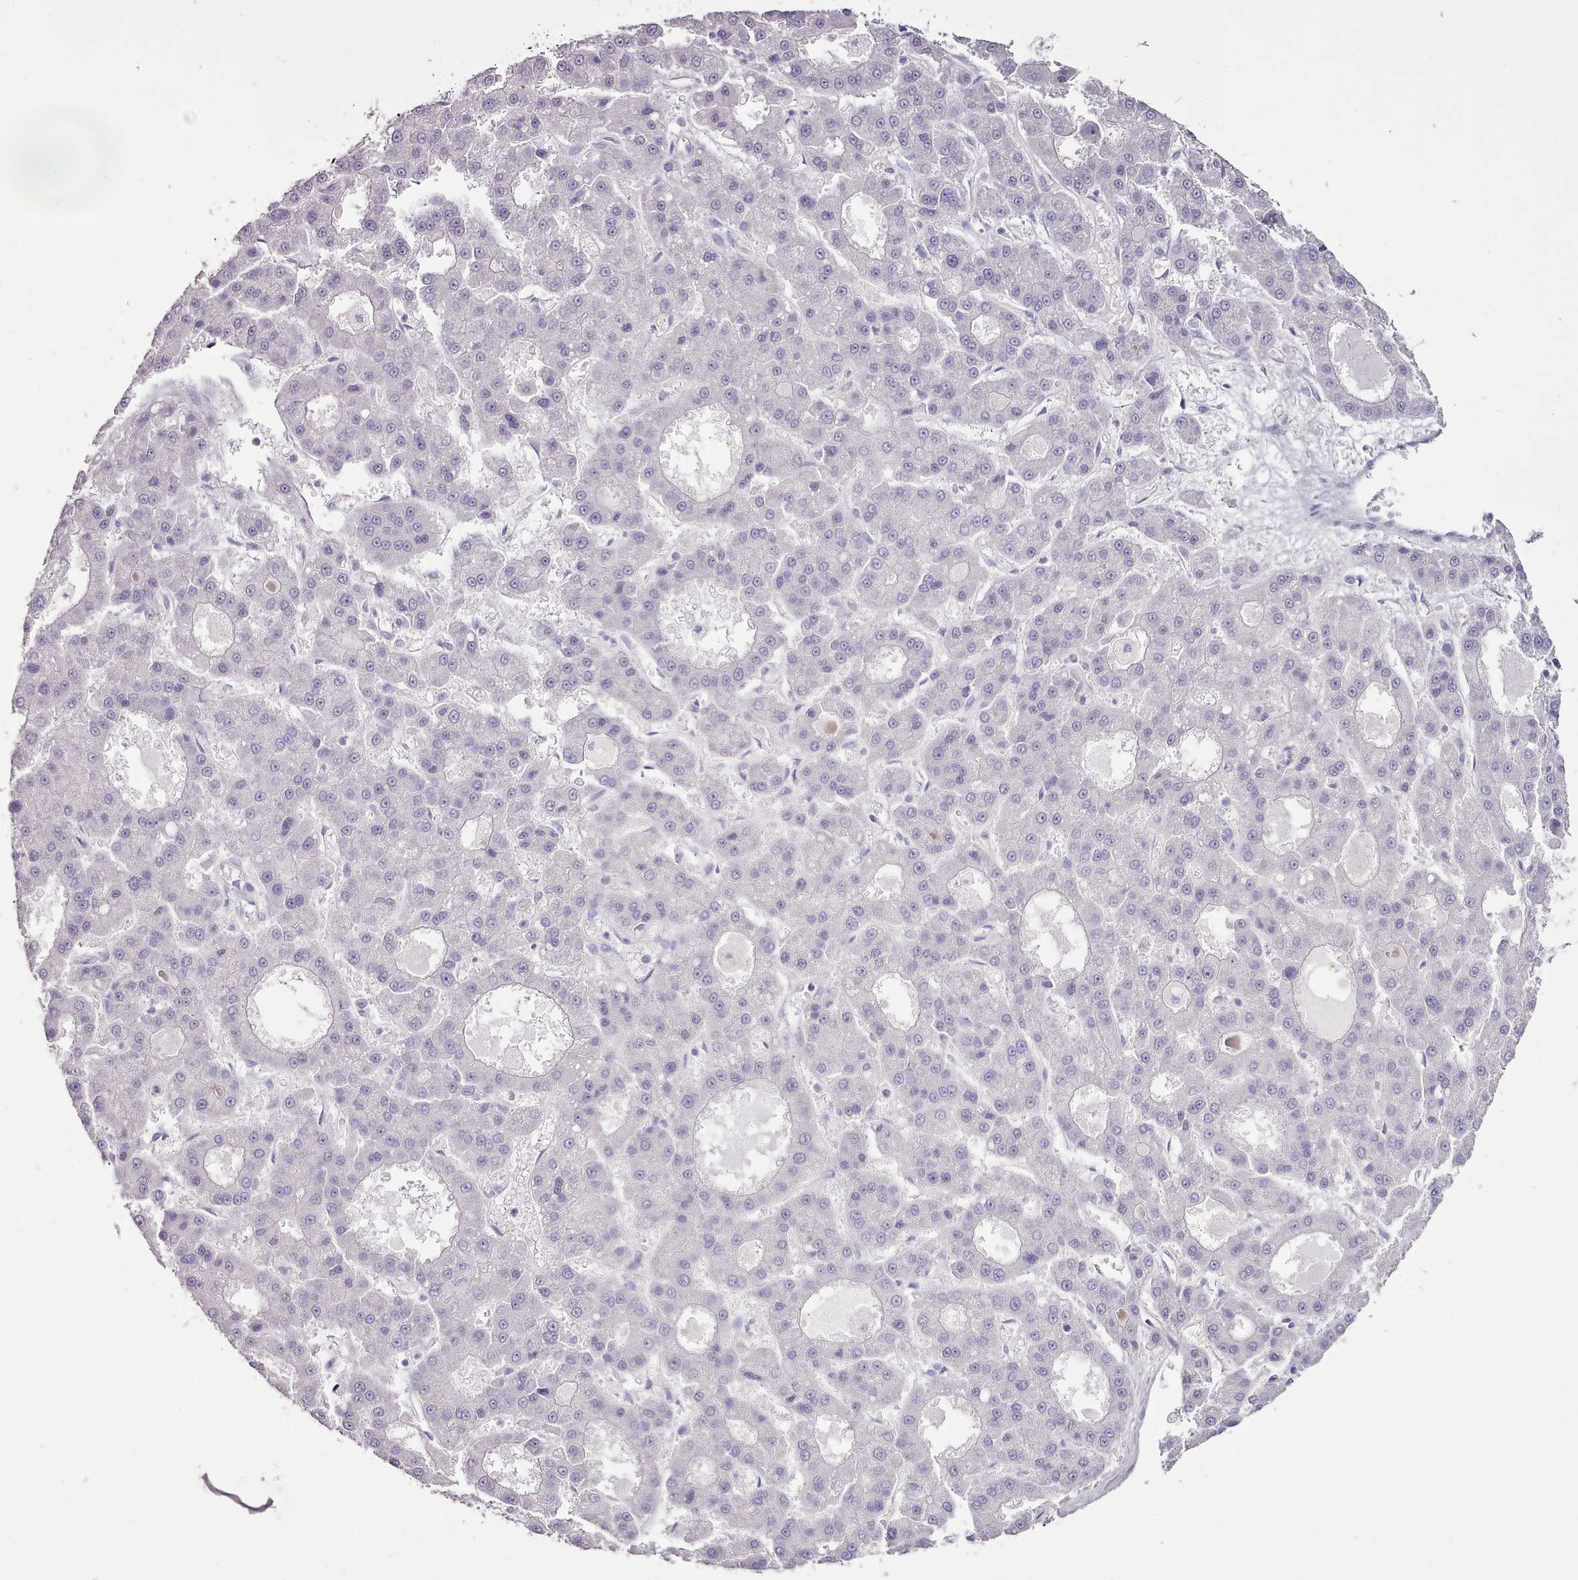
{"staining": {"intensity": "negative", "quantity": "none", "location": "none"}, "tissue": "liver cancer", "cell_type": "Tumor cells", "image_type": "cancer", "snomed": [{"axis": "morphology", "description": "Carcinoma, Hepatocellular, NOS"}, {"axis": "topography", "description": "Liver"}], "caption": "Immunohistochemical staining of human hepatocellular carcinoma (liver) reveals no significant staining in tumor cells.", "gene": "BLOC1S2", "patient": {"sex": "male", "age": 70}}